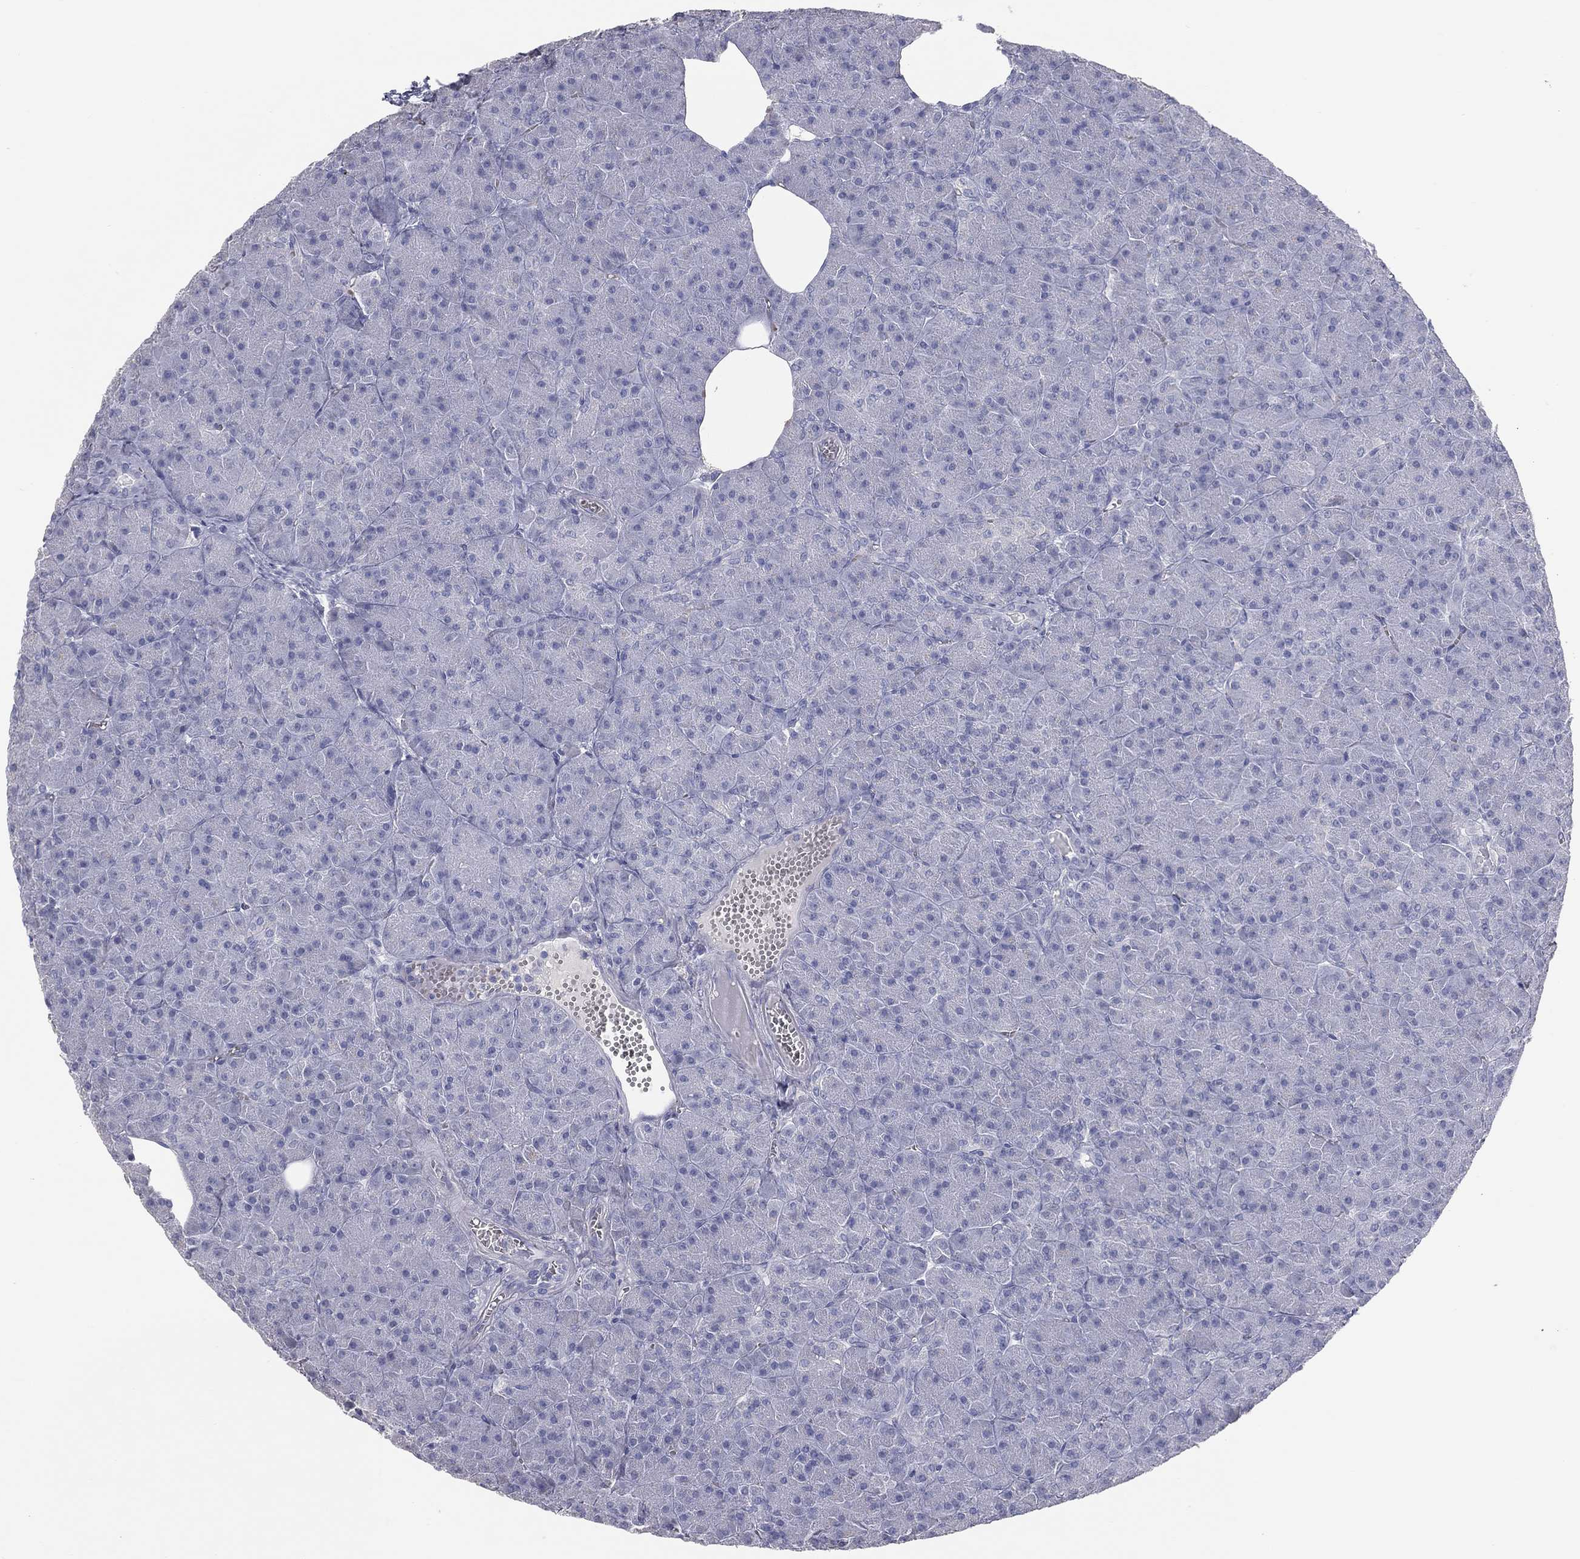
{"staining": {"intensity": "negative", "quantity": "none", "location": "none"}, "tissue": "pancreas", "cell_type": "Exocrine glandular cells", "image_type": "normal", "snomed": [{"axis": "morphology", "description": "Normal tissue, NOS"}, {"axis": "topography", "description": "Pancreas"}], "caption": "Histopathology image shows no protein expression in exocrine glandular cells of benign pancreas. (Stains: DAB (3,3'-diaminobenzidine) IHC with hematoxylin counter stain, Microscopy: brightfield microscopy at high magnification).", "gene": "ESX1", "patient": {"sex": "male", "age": 61}}